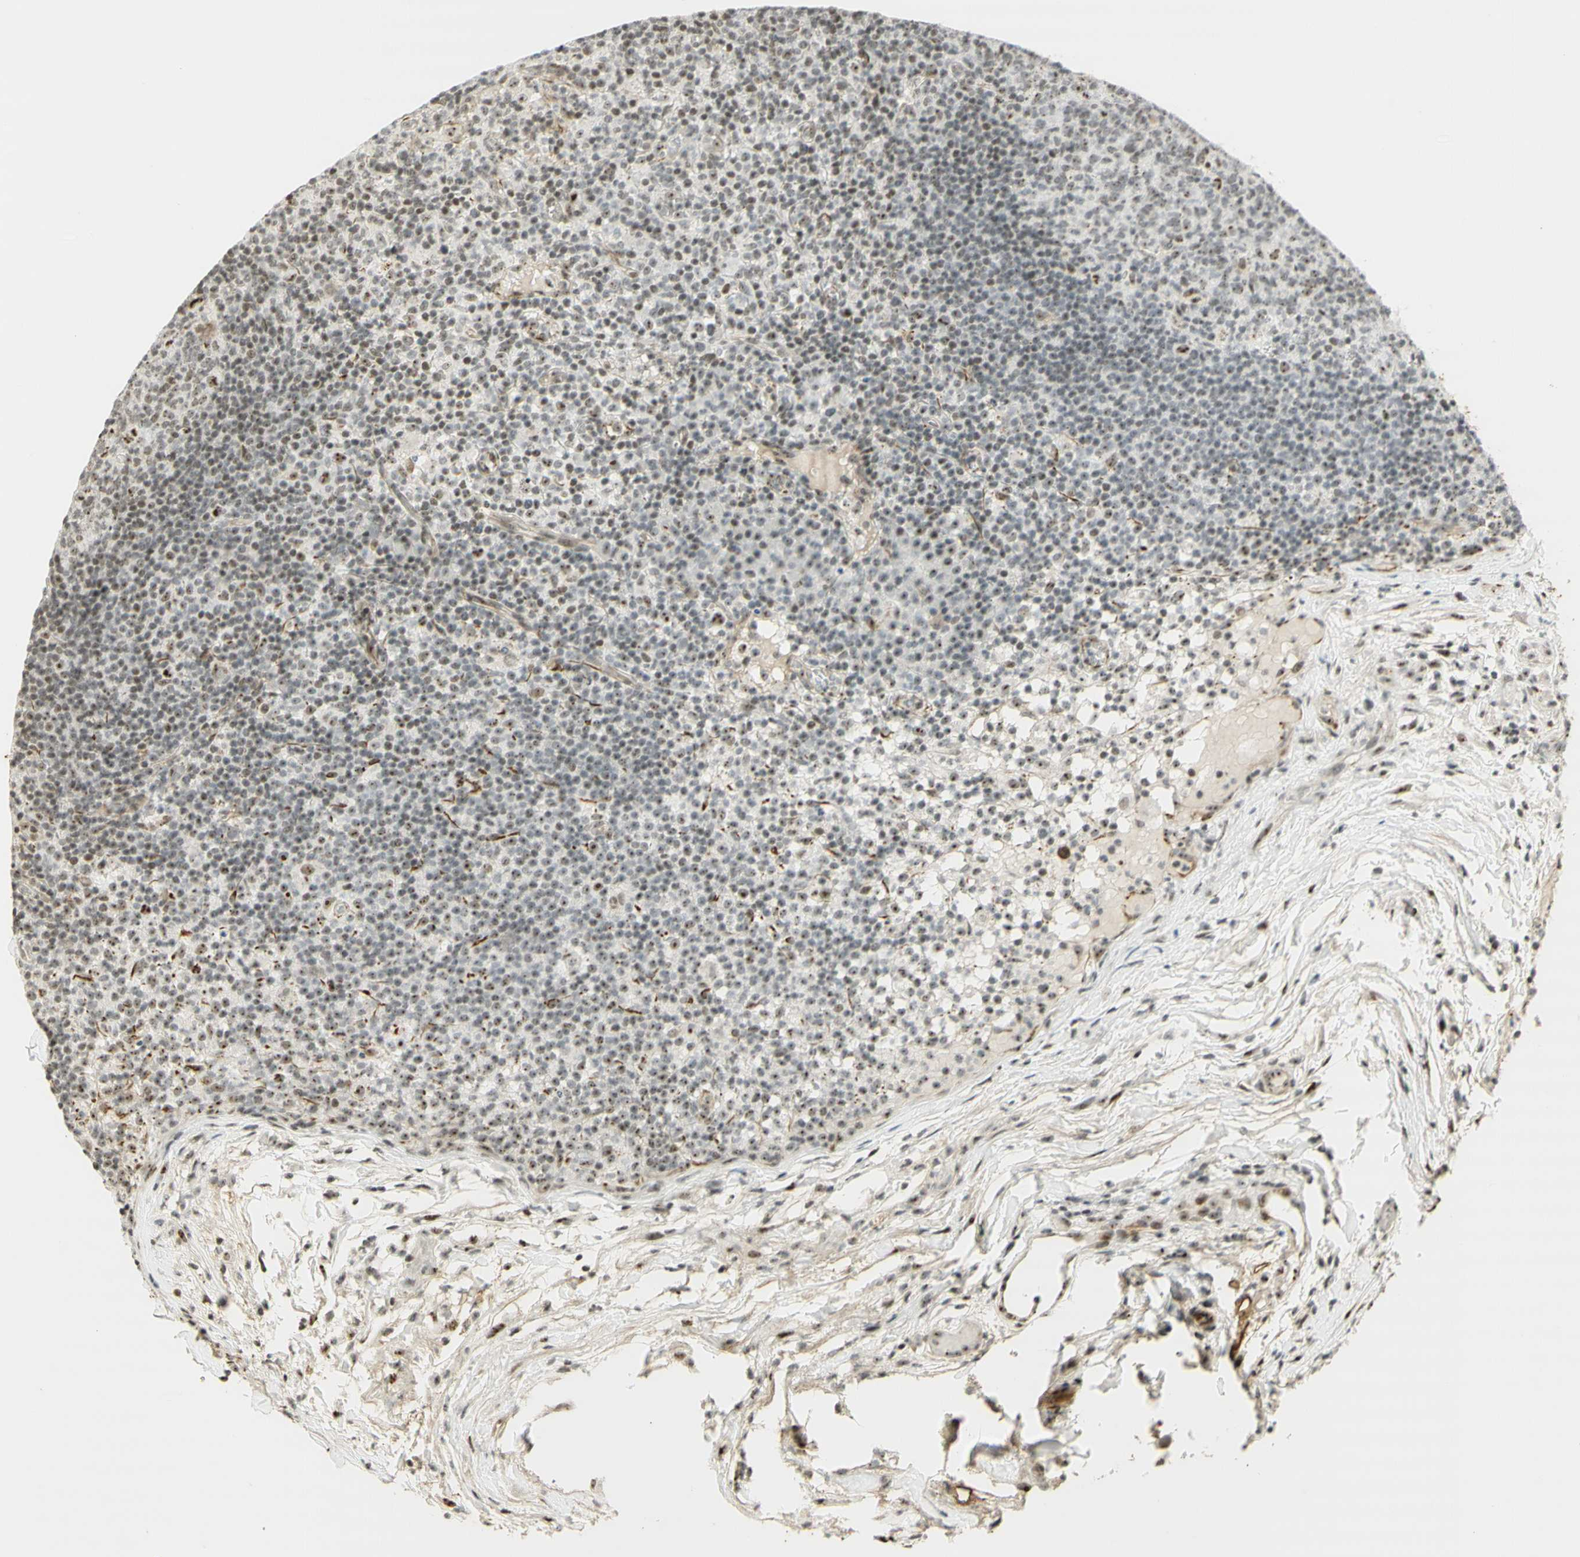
{"staining": {"intensity": "negative", "quantity": "none", "location": "none"}, "tissue": "lymph node", "cell_type": "Germinal center cells", "image_type": "normal", "snomed": [{"axis": "morphology", "description": "Normal tissue, NOS"}, {"axis": "morphology", "description": "Inflammation, NOS"}, {"axis": "topography", "description": "Lymph node"}], "caption": "Image shows no protein positivity in germinal center cells of unremarkable lymph node. (DAB (3,3'-diaminobenzidine) immunohistochemistry with hematoxylin counter stain).", "gene": "IRF1", "patient": {"sex": "male", "age": 55}}